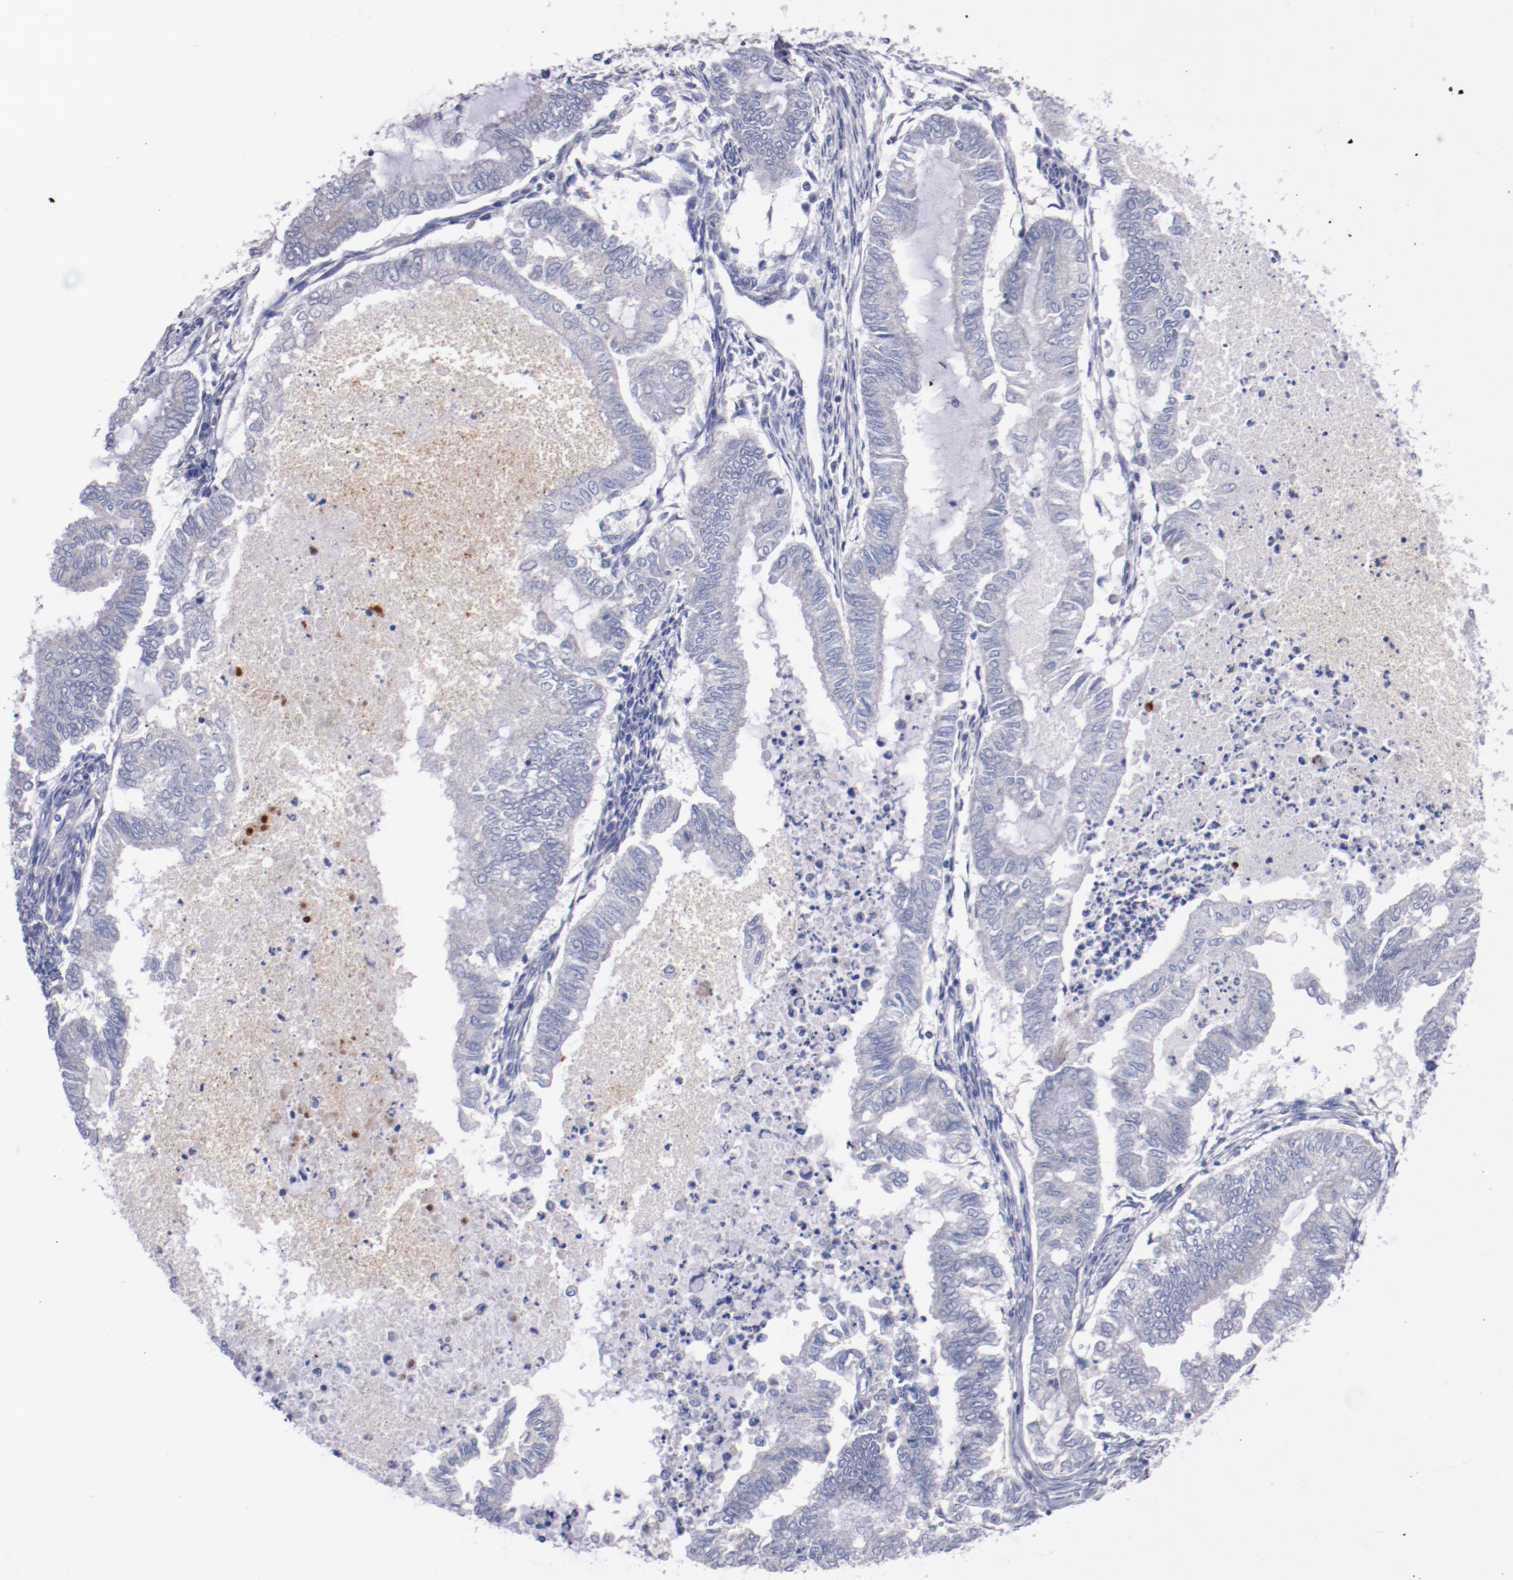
{"staining": {"intensity": "negative", "quantity": "none", "location": "none"}, "tissue": "endometrial cancer", "cell_type": "Tumor cells", "image_type": "cancer", "snomed": [{"axis": "morphology", "description": "Adenocarcinoma, NOS"}, {"axis": "topography", "description": "Endometrium"}], "caption": "This is a image of immunohistochemistry staining of endometrial cancer (adenocarcinoma), which shows no positivity in tumor cells. (DAB immunohistochemistry (IHC), high magnification).", "gene": "CNTNAP2", "patient": {"sex": "female", "age": 79}}